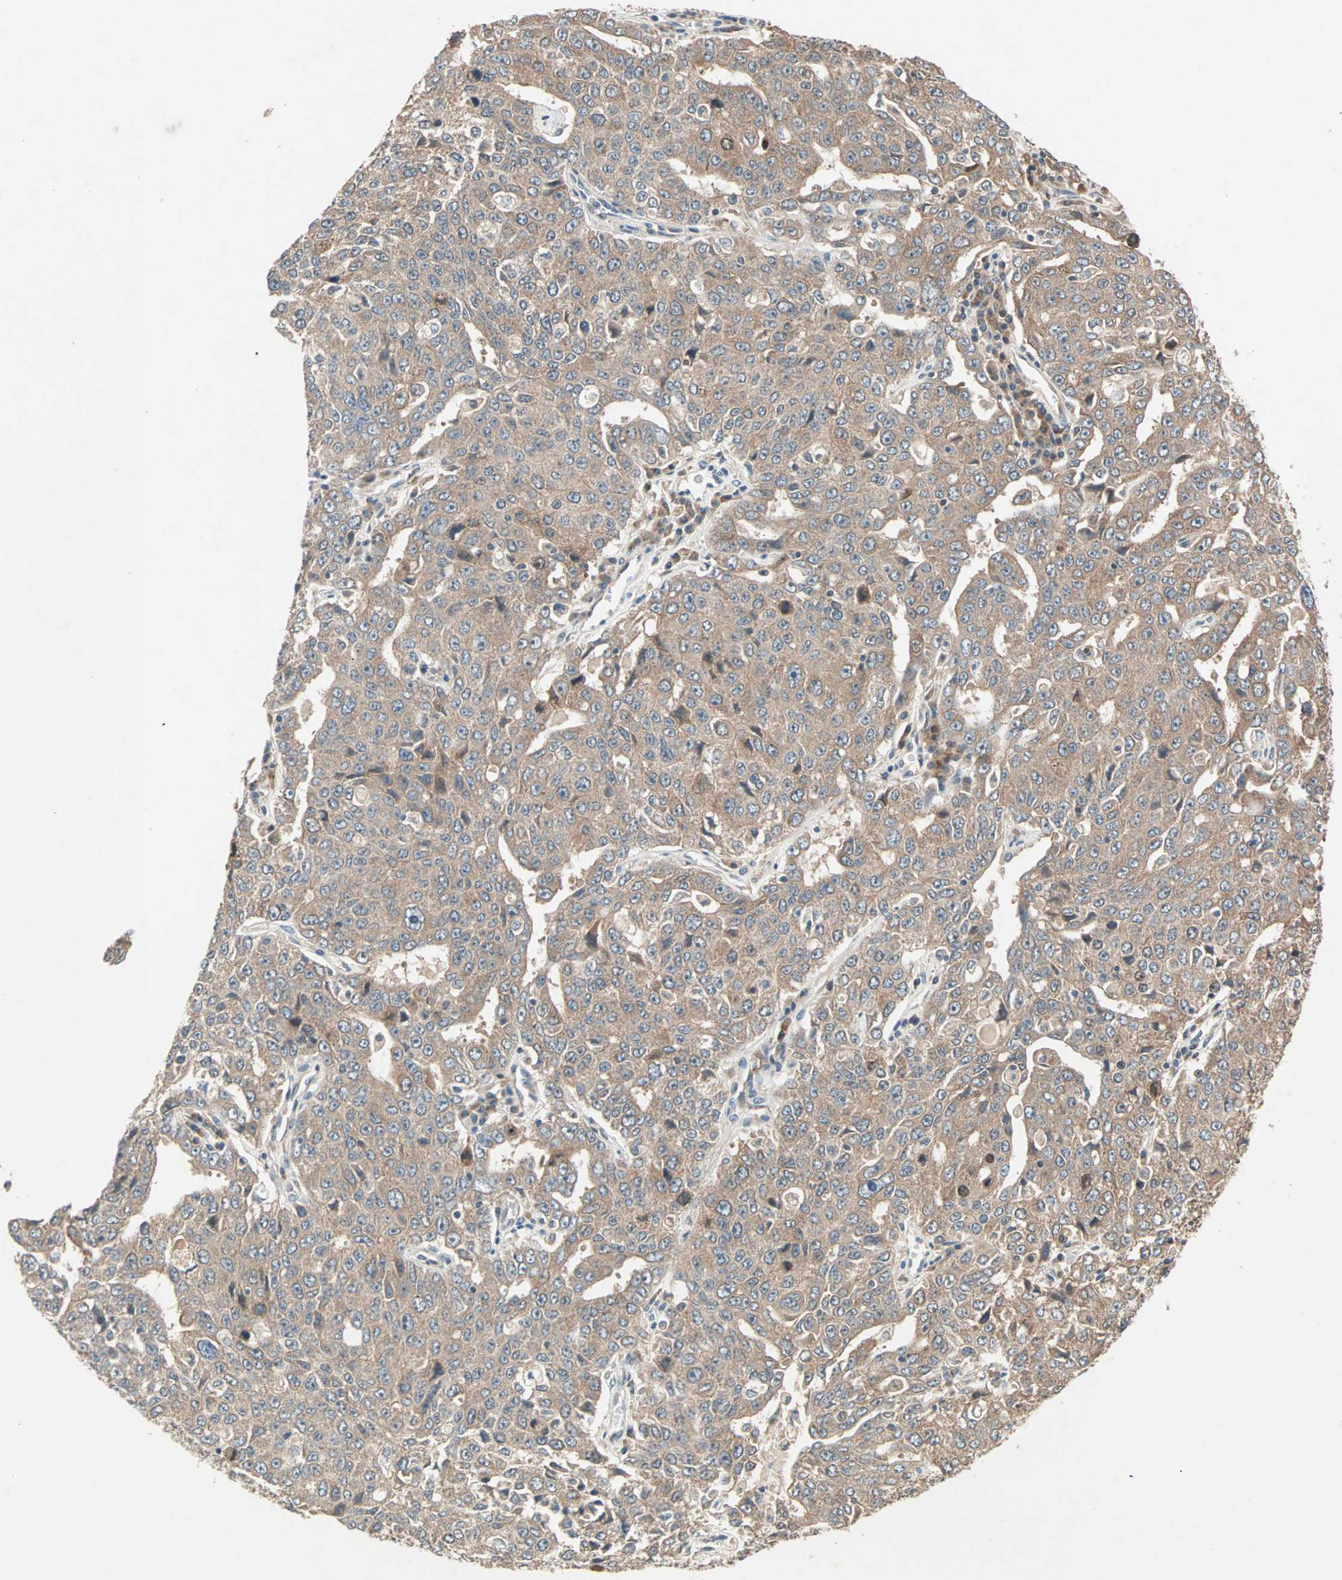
{"staining": {"intensity": "moderate", "quantity": ">75%", "location": "cytoplasmic/membranous"}, "tissue": "ovarian cancer", "cell_type": "Tumor cells", "image_type": "cancer", "snomed": [{"axis": "morphology", "description": "Carcinoma, endometroid"}, {"axis": "topography", "description": "Ovary"}], "caption": "This micrograph reveals immunohistochemistry (IHC) staining of human ovarian cancer (endometroid carcinoma), with medium moderate cytoplasmic/membranous expression in about >75% of tumor cells.", "gene": "TTF2", "patient": {"sex": "female", "age": 62}}